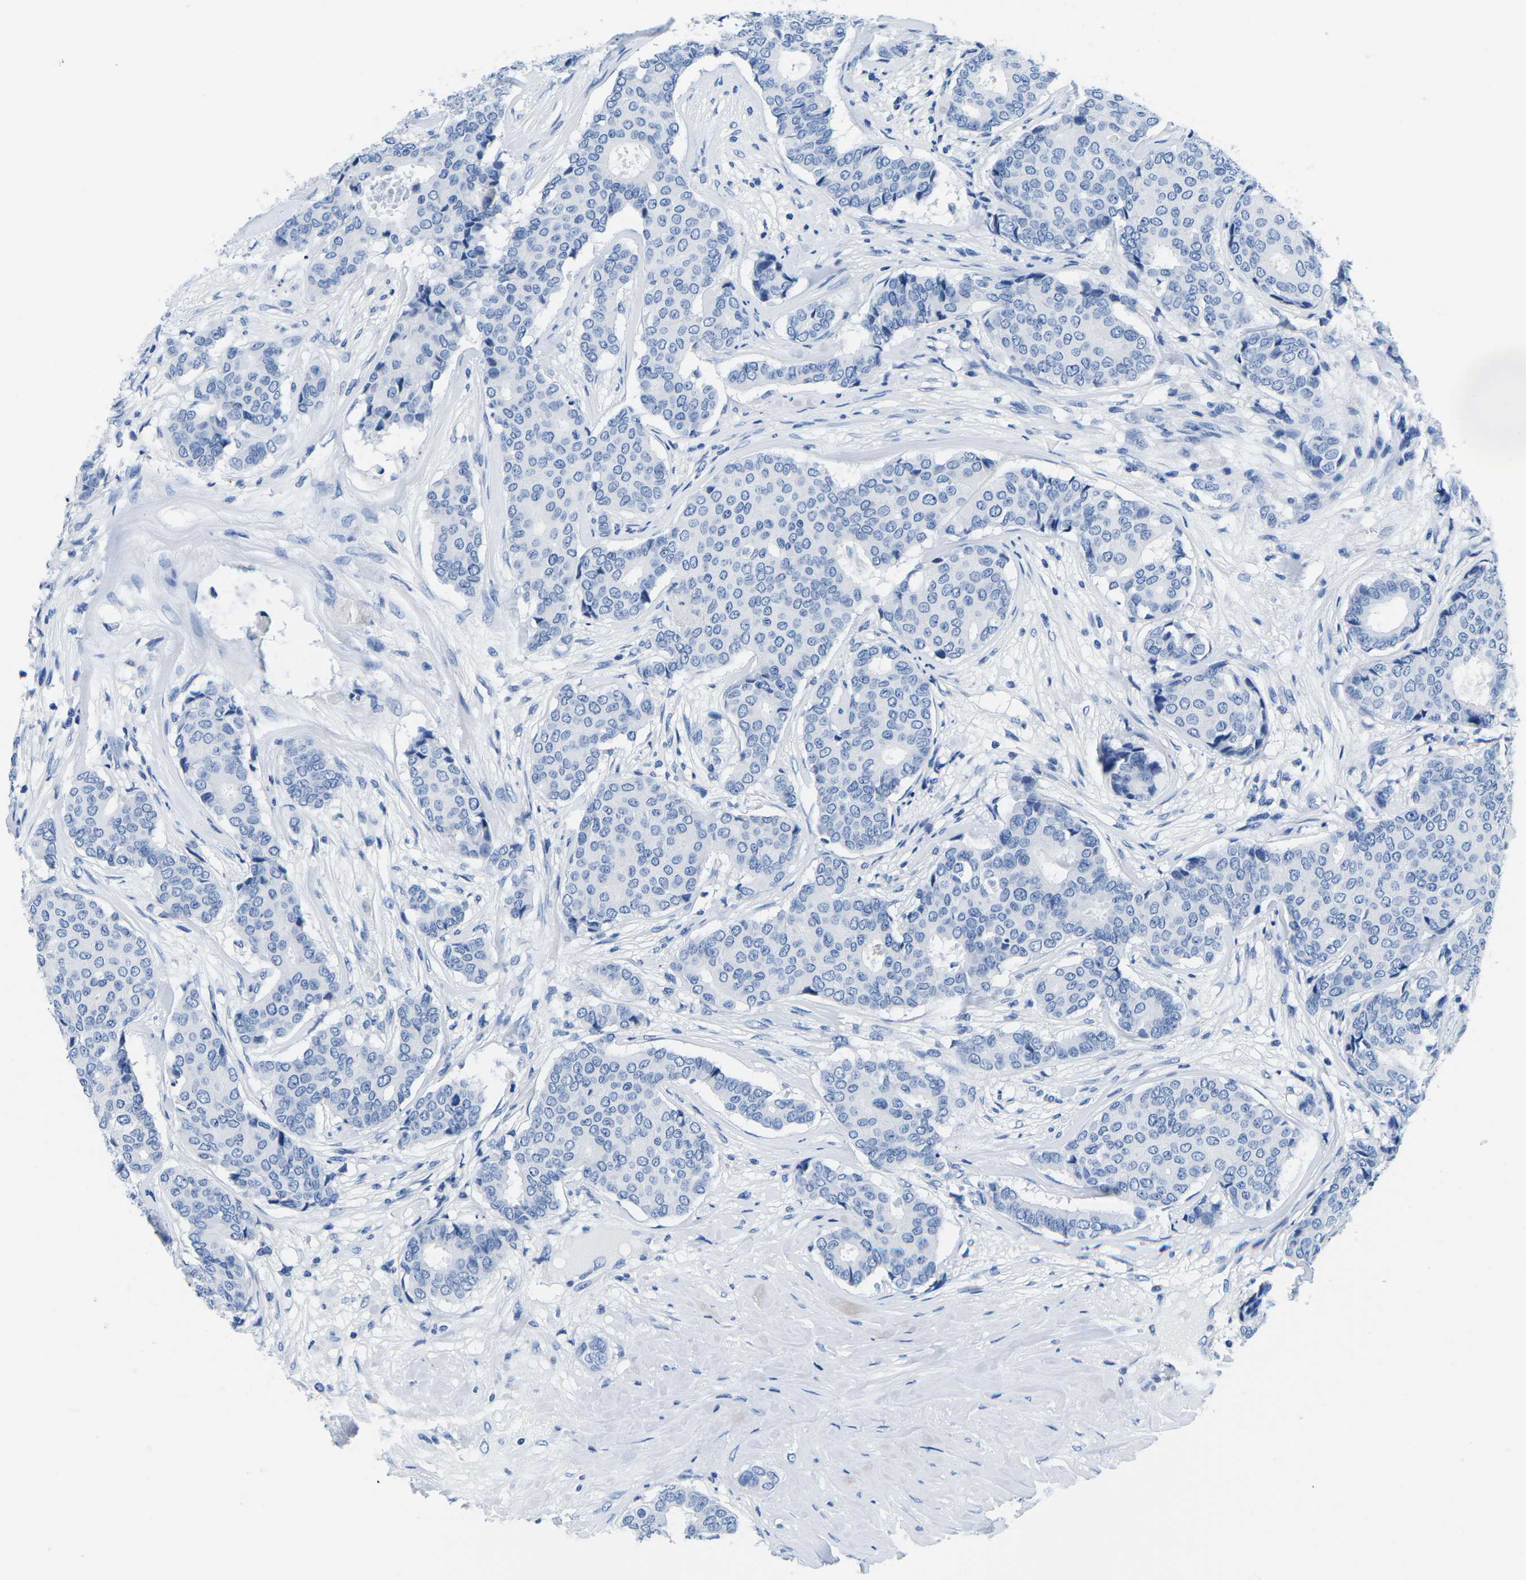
{"staining": {"intensity": "negative", "quantity": "none", "location": "none"}, "tissue": "breast cancer", "cell_type": "Tumor cells", "image_type": "cancer", "snomed": [{"axis": "morphology", "description": "Duct carcinoma"}, {"axis": "topography", "description": "Breast"}], "caption": "Immunohistochemical staining of breast cancer demonstrates no significant staining in tumor cells. The staining was performed using DAB (3,3'-diaminobenzidine) to visualize the protein expression in brown, while the nuclei were stained in blue with hematoxylin (Magnification: 20x).", "gene": "CYP1A2", "patient": {"sex": "female", "age": 75}}